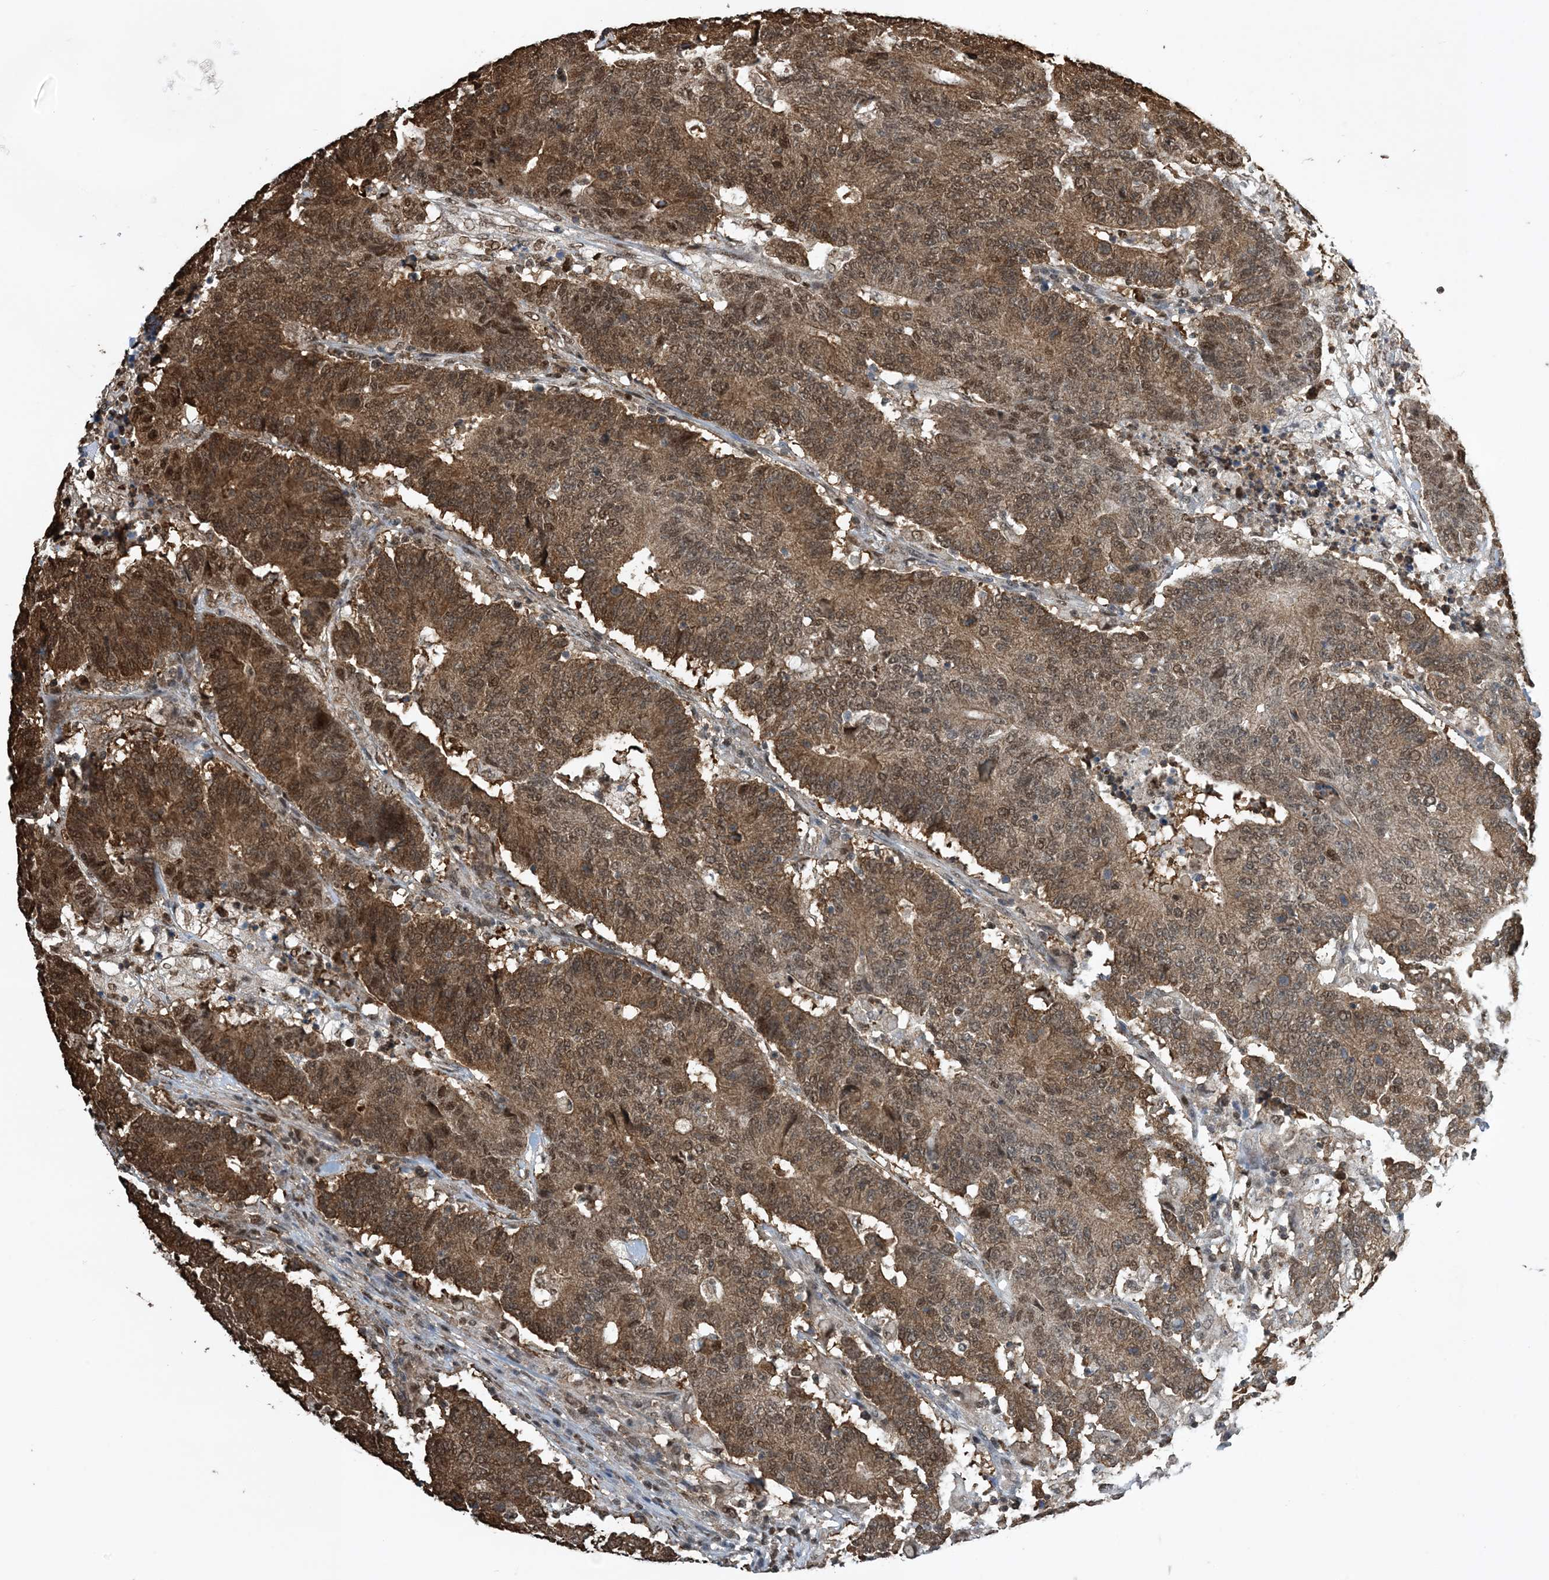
{"staining": {"intensity": "moderate", "quantity": ">75%", "location": "cytoplasmic/membranous,nuclear"}, "tissue": "colorectal cancer", "cell_type": "Tumor cells", "image_type": "cancer", "snomed": [{"axis": "morphology", "description": "Normal tissue, NOS"}, {"axis": "morphology", "description": "Adenocarcinoma, NOS"}, {"axis": "topography", "description": "Colon"}], "caption": "Moderate cytoplasmic/membranous and nuclear positivity for a protein is appreciated in approximately >75% of tumor cells of colorectal adenocarcinoma using immunohistochemistry.", "gene": "HSPA1A", "patient": {"sex": "female", "age": 75}}